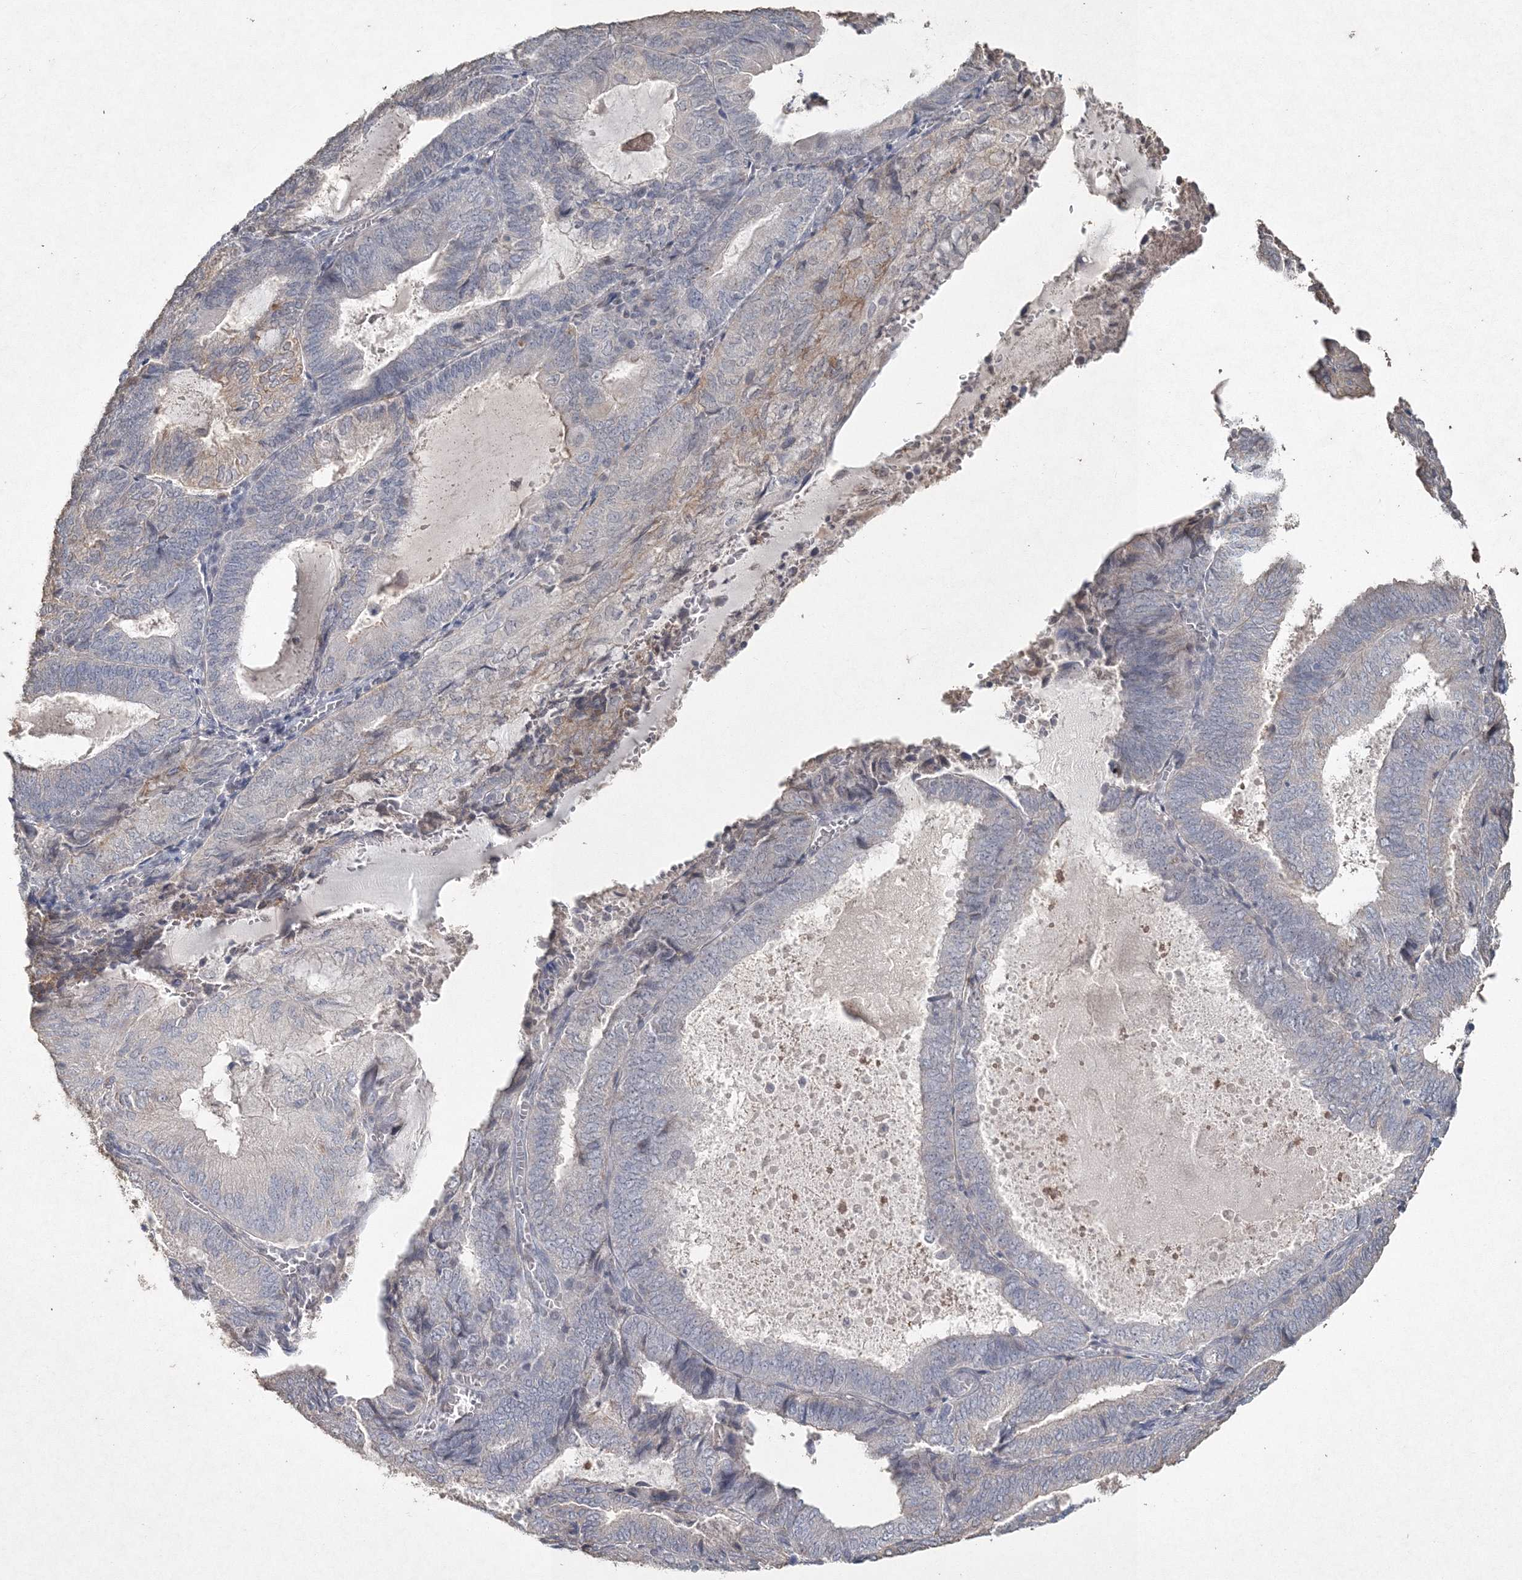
{"staining": {"intensity": "weak", "quantity": "<25%", "location": "cytoplasmic/membranous"}, "tissue": "endometrial cancer", "cell_type": "Tumor cells", "image_type": "cancer", "snomed": [{"axis": "morphology", "description": "Adenocarcinoma, NOS"}, {"axis": "topography", "description": "Endometrium"}], "caption": "Image shows no significant protein staining in tumor cells of adenocarcinoma (endometrial). The staining was performed using DAB (3,3'-diaminobenzidine) to visualize the protein expression in brown, while the nuclei were stained in blue with hematoxylin (Magnification: 20x).", "gene": "UIMC1", "patient": {"sex": "female", "age": 81}}